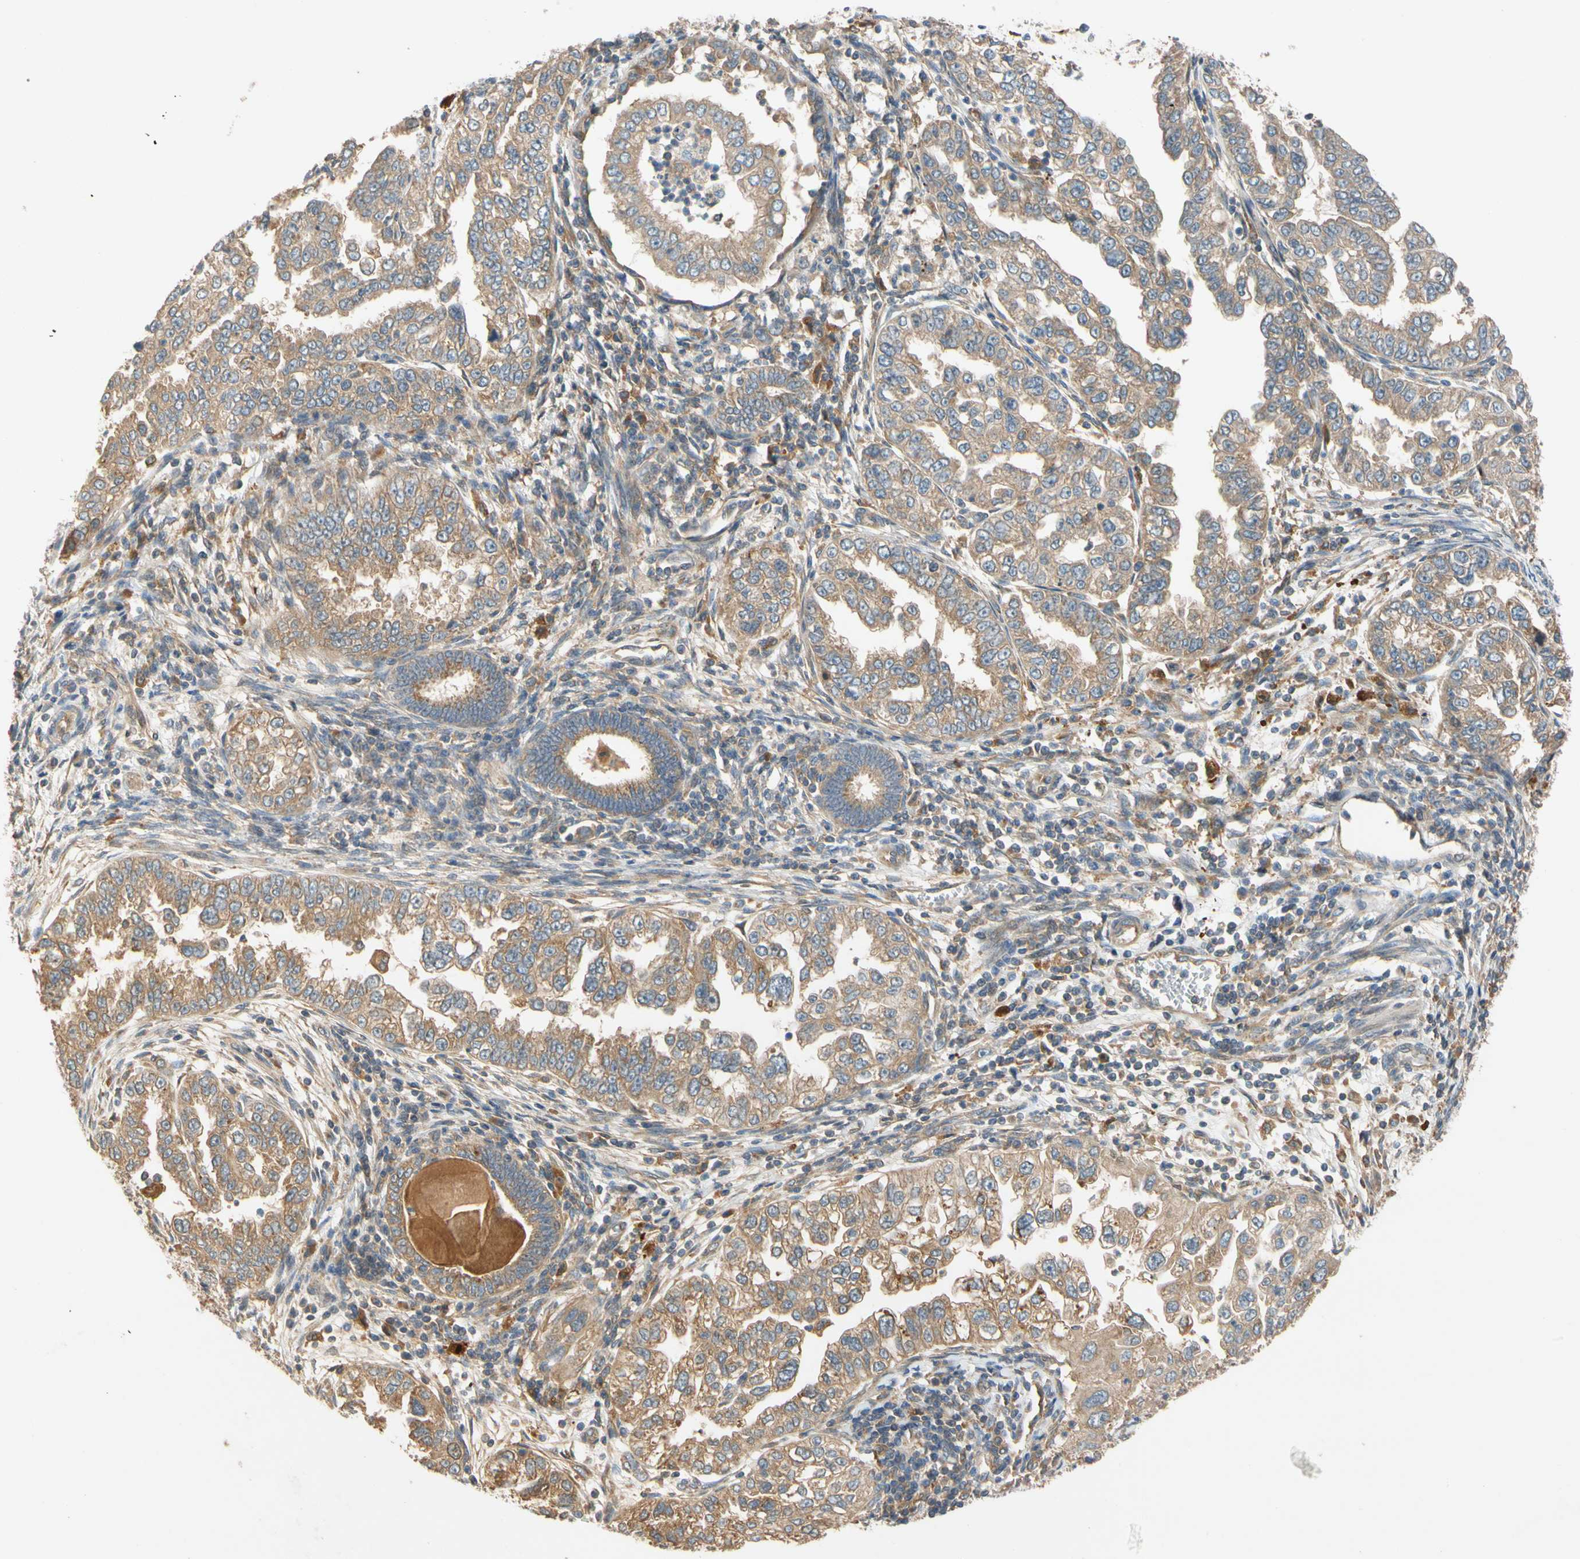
{"staining": {"intensity": "weak", "quantity": ">75%", "location": "cytoplasmic/membranous"}, "tissue": "endometrial cancer", "cell_type": "Tumor cells", "image_type": "cancer", "snomed": [{"axis": "morphology", "description": "Adenocarcinoma, NOS"}, {"axis": "topography", "description": "Endometrium"}], "caption": "Human endometrial cancer (adenocarcinoma) stained for a protein (brown) demonstrates weak cytoplasmic/membranous positive positivity in approximately >75% of tumor cells.", "gene": "USP46", "patient": {"sex": "female", "age": 85}}